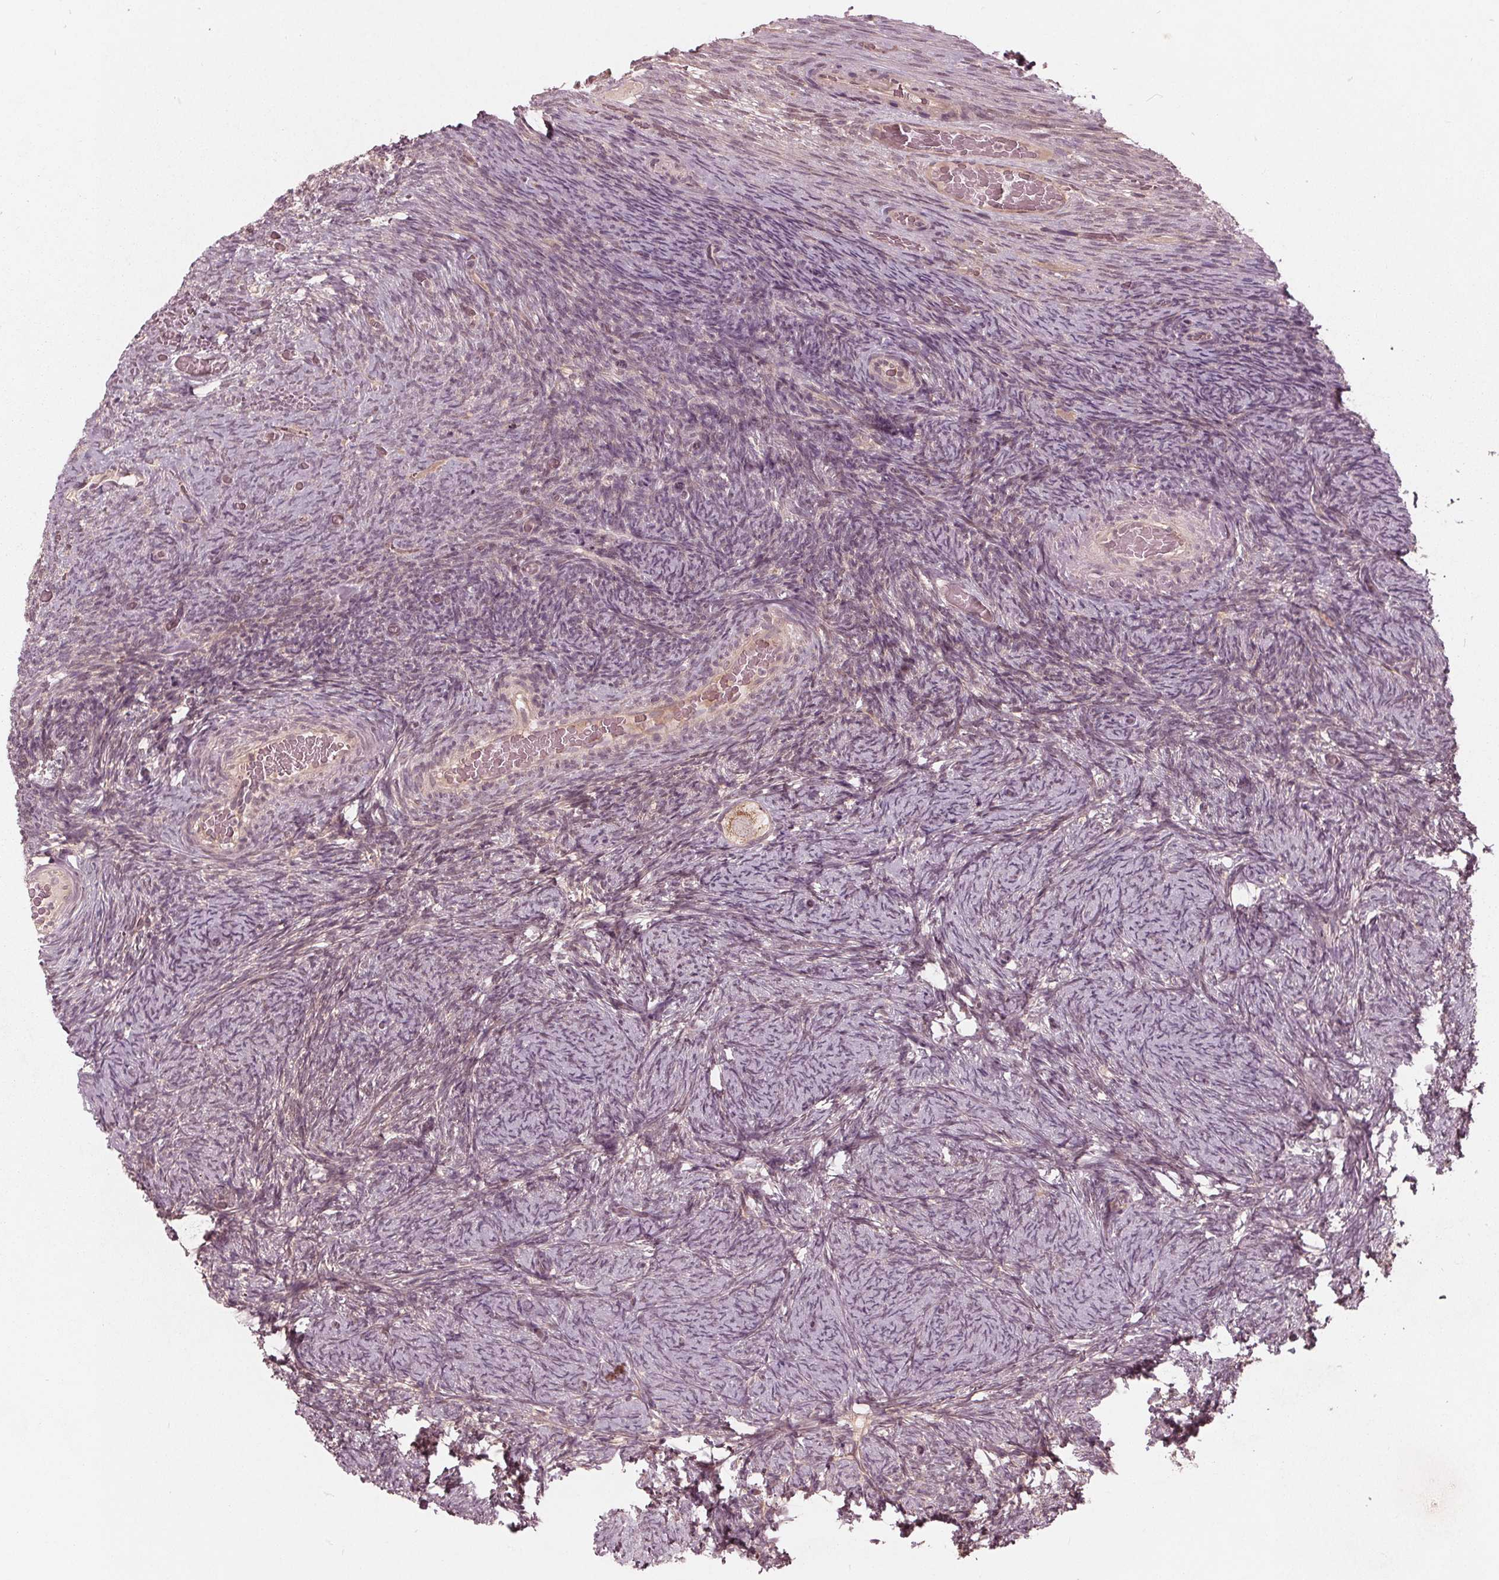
{"staining": {"intensity": "weak", "quantity": ">75%", "location": "cytoplasmic/membranous"}, "tissue": "ovary", "cell_type": "Follicle cells", "image_type": "normal", "snomed": [{"axis": "morphology", "description": "Normal tissue, NOS"}, {"axis": "topography", "description": "Ovary"}], "caption": "A high-resolution micrograph shows immunohistochemistry staining of unremarkable ovary, which shows weak cytoplasmic/membranous expression in approximately >75% of follicle cells. (DAB (3,3'-diaminobenzidine) = brown stain, brightfield microscopy at high magnification).", "gene": "UBALD1", "patient": {"sex": "female", "age": 34}}